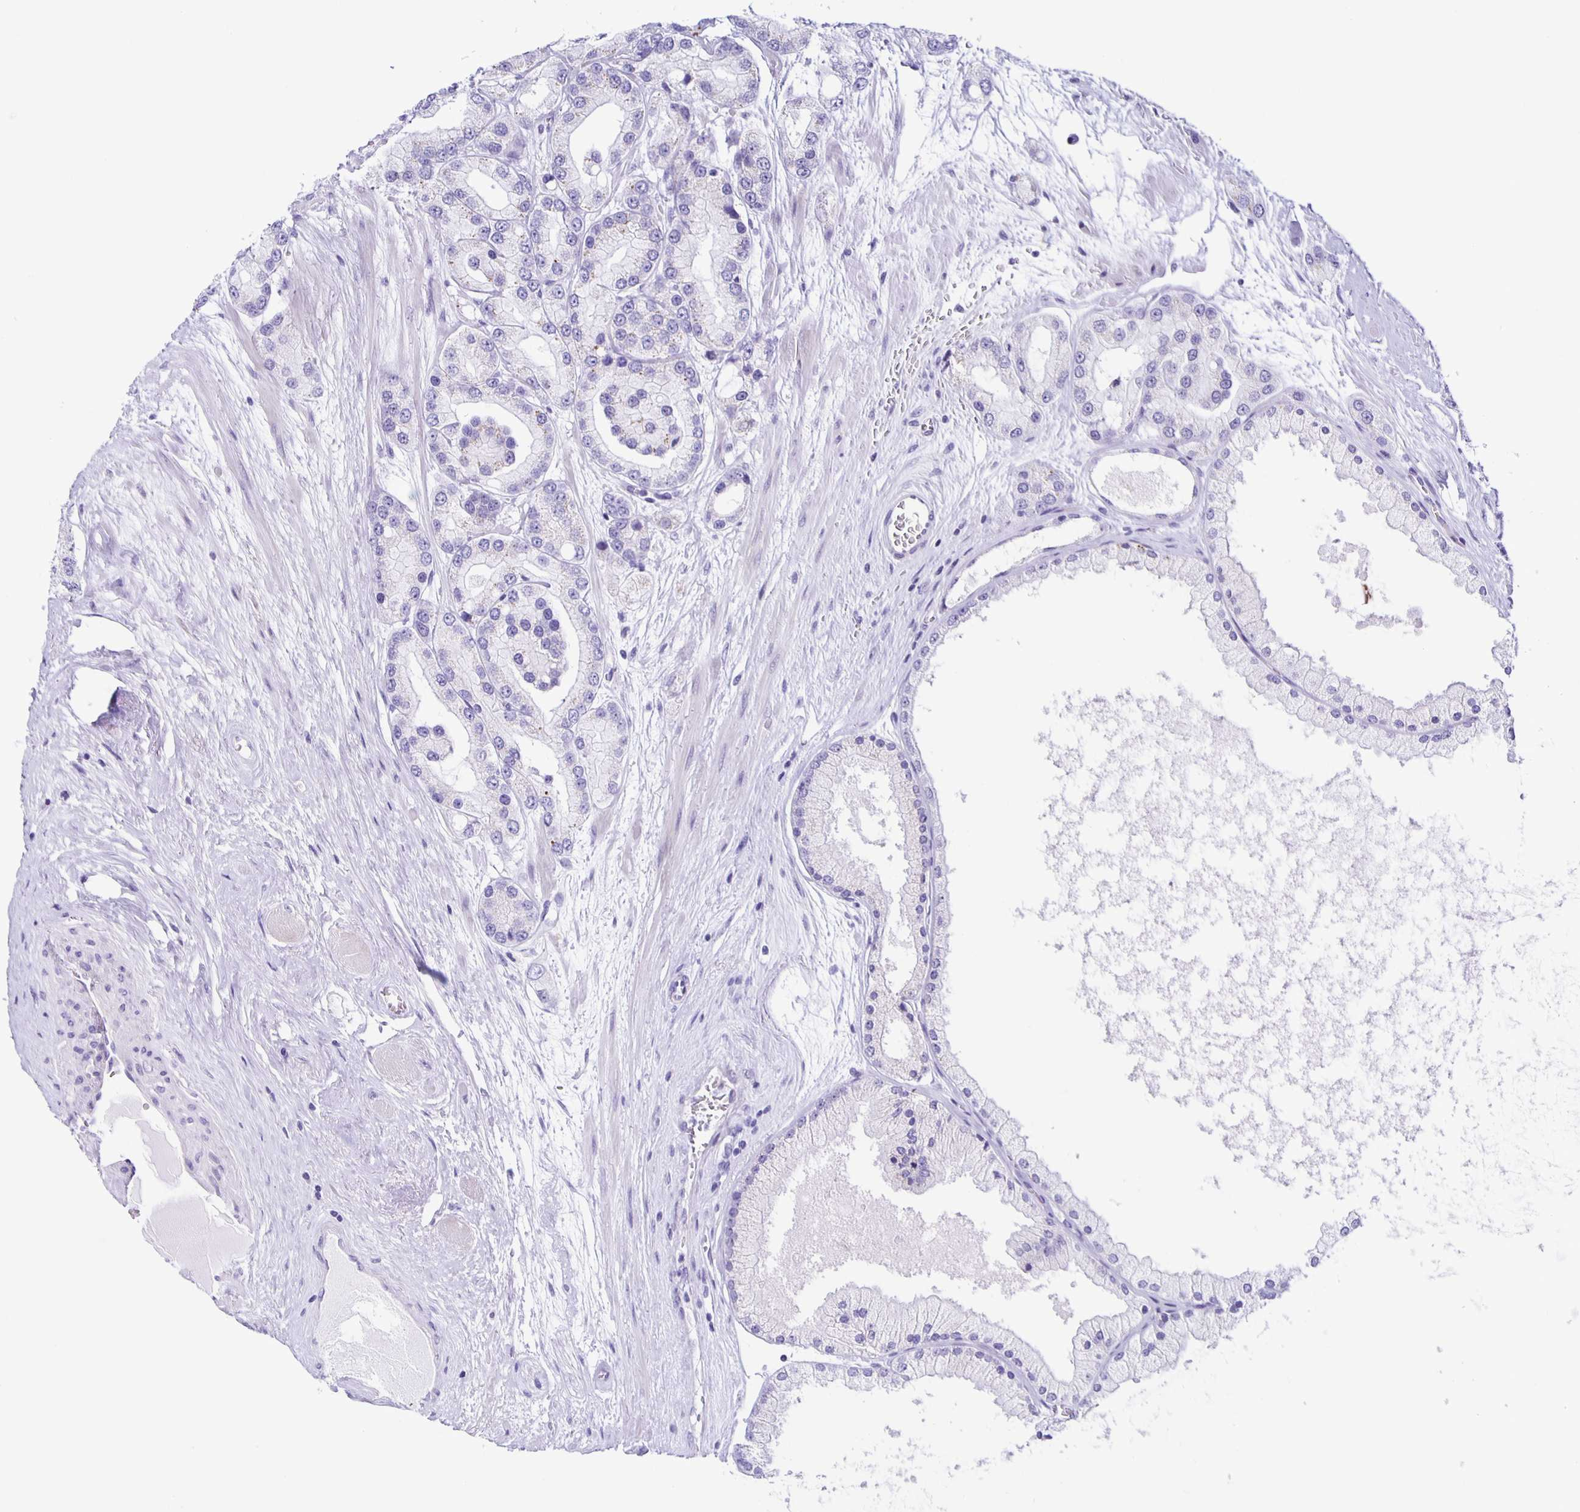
{"staining": {"intensity": "negative", "quantity": "none", "location": "none"}, "tissue": "prostate cancer", "cell_type": "Tumor cells", "image_type": "cancer", "snomed": [{"axis": "morphology", "description": "Adenocarcinoma, High grade"}, {"axis": "topography", "description": "Prostate"}], "caption": "The IHC micrograph has no significant expression in tumor cells of adenocarcinoma (high-grade) (prostate) tissue.", "gene": "AQP6", "patient": {"sex": "male", "age": 67}}